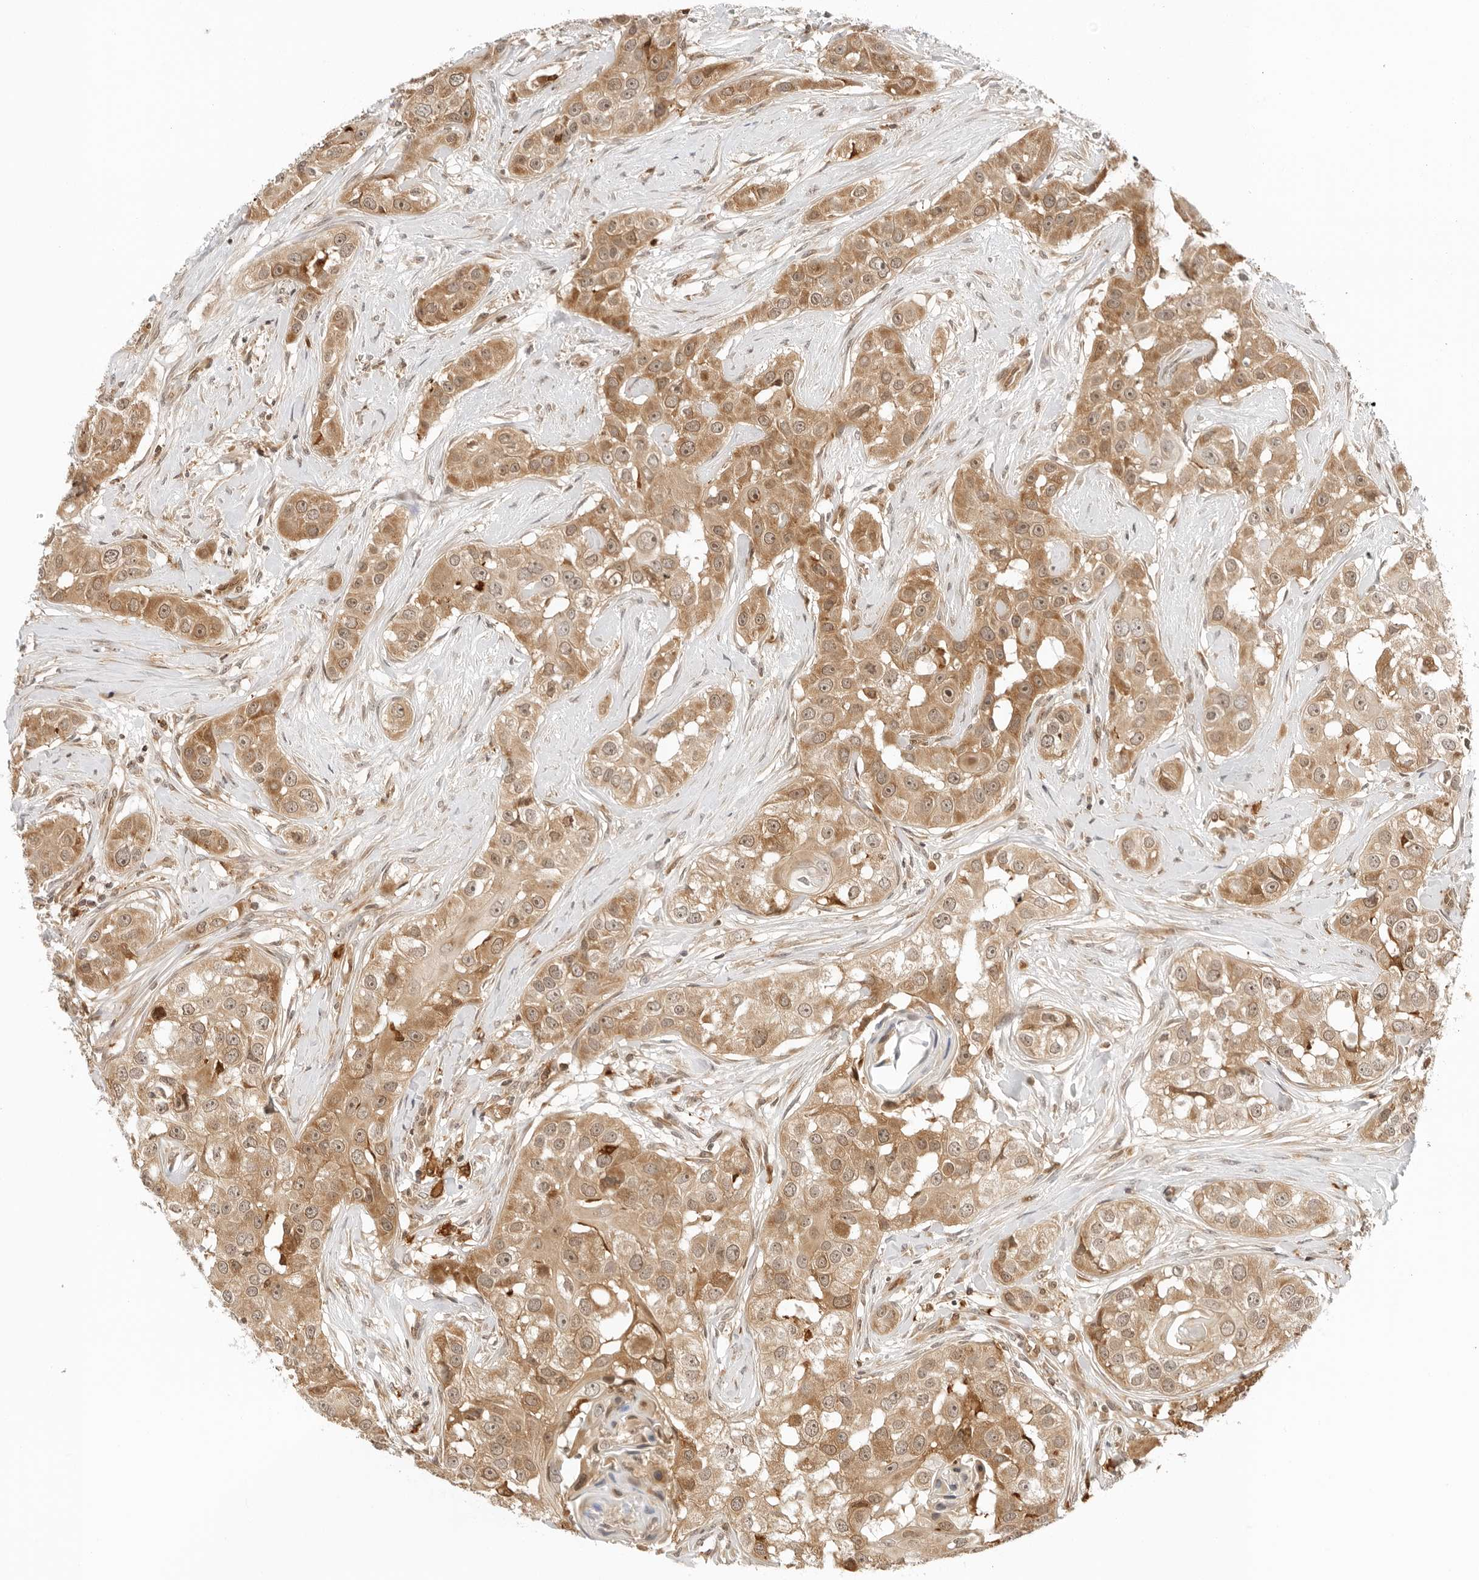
{"staining": {"intensity": "moderate", "quantity": ">75%", "location": "cytoplasmic/membranous,nuclear"}, "tissue": "head and neck cancer", "cell_type": "Tumor cells", "image_type": "cancer", "snomed": [{"axis": "morphology", "description": "Normal tissue, NOS"}, {"axis": "morphology", "description": "Squamous cell carcinoma, NOS"}, {"axis": "topography", "description": "Skeletal muscle"}, {"axis": "topography", "description": "Head-Neck"}], "caption": "The histopathology image exhibits staining of head and neck cancer, revealing moderate cytoplasmic/membranous and nuclear protein expression (brown color) within tumor cells.", "gene": "RC3H1", "patient": {"sex": "male", "age": 51}}